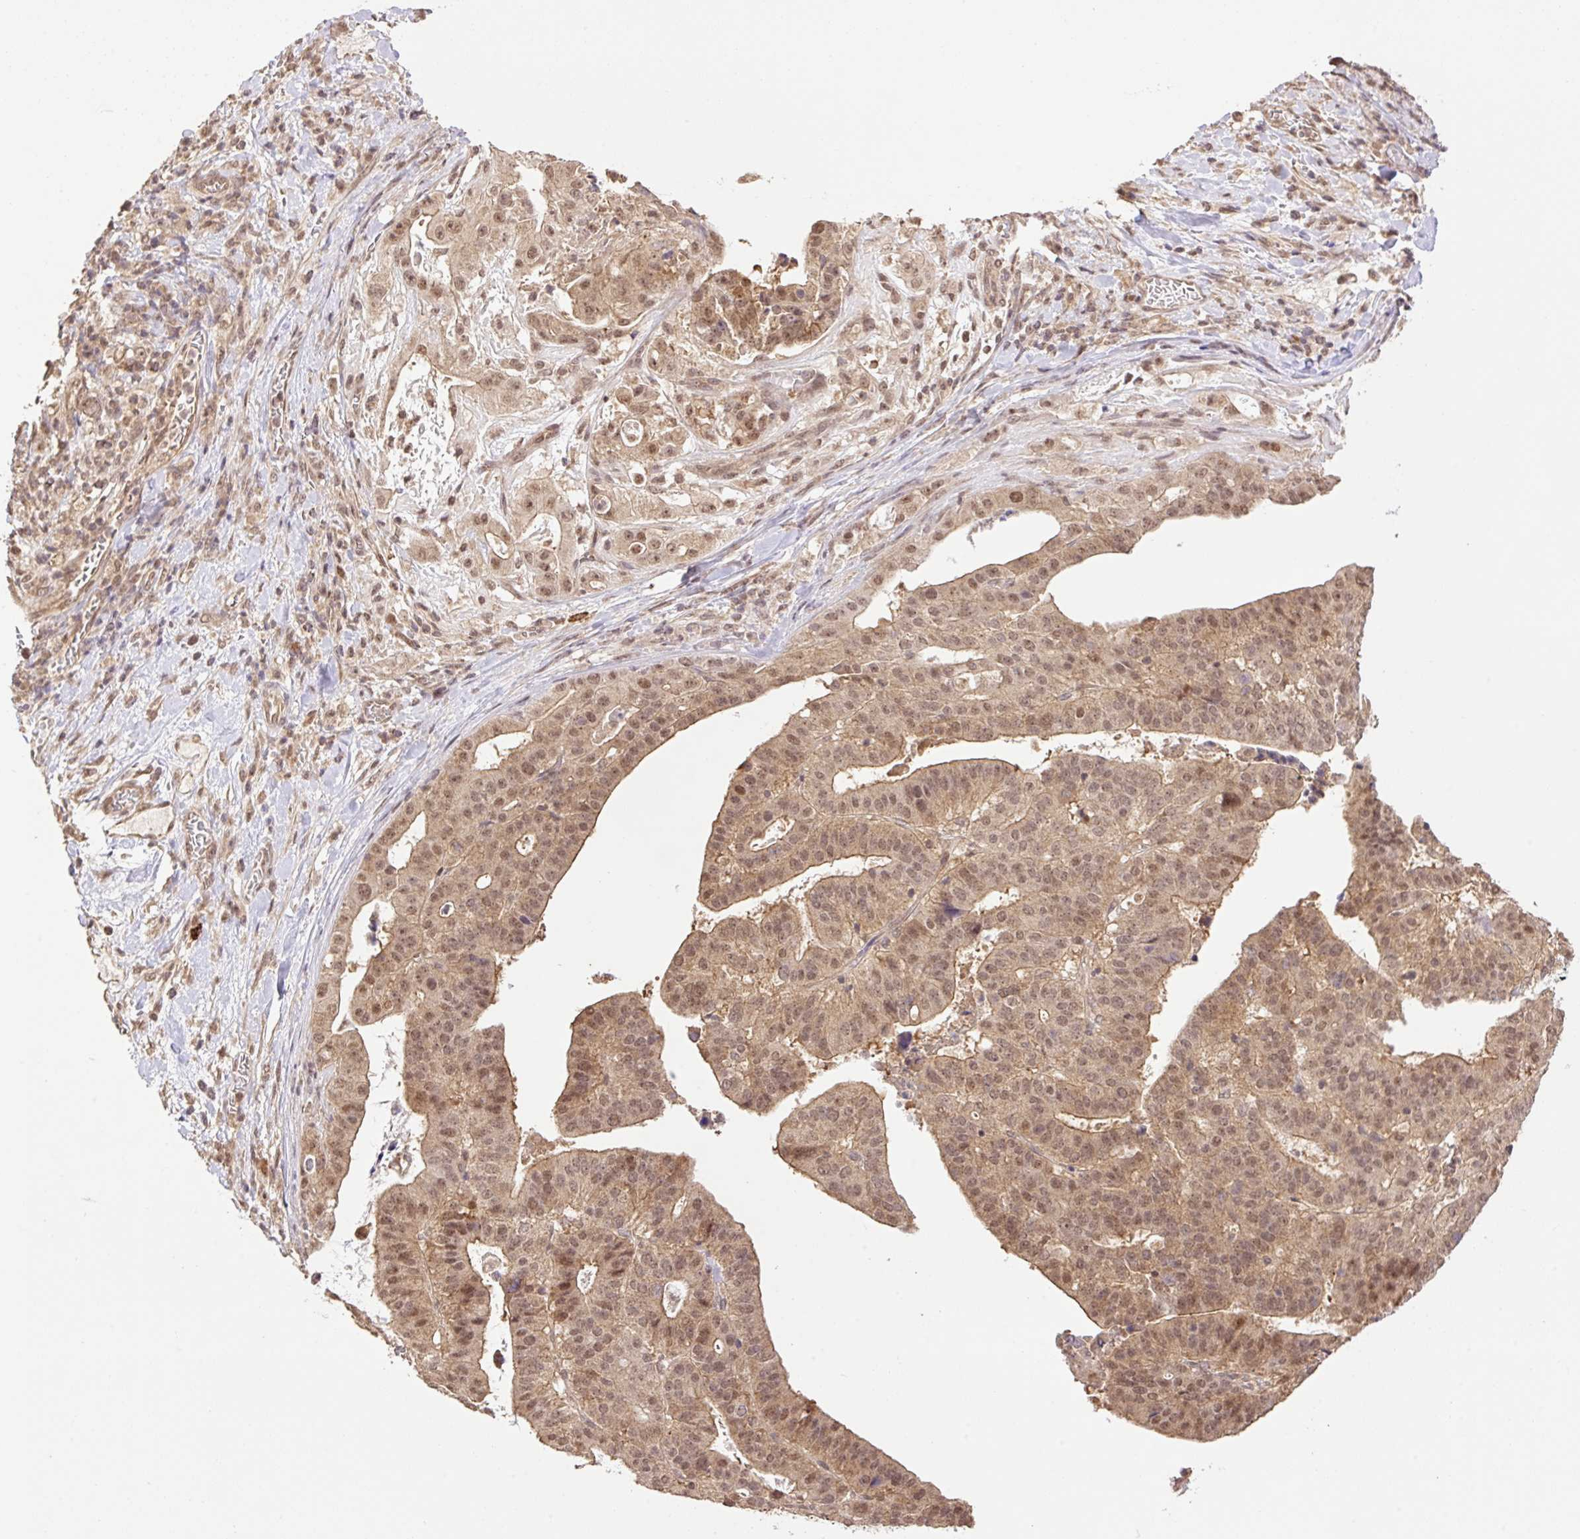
{"staining": {"intensity": "moderate", "quantity": ">75%", "location": "cytoplasmic/membranous,nuclear"}, "tissue": "stomach cancer", "cell_type": "Tumor cells", "image_type": "cancer", "snomed": [{"axis": "morphology", "description": "Adenocarcinoma, NOS"}, {"axis": "topography", "description": "Stomach"}], "caption": "Tumor cells show medium levels of moderate cytoplasmic/membranous and nuclear staining in approximately >75% of cells in human stomach adenocarcinoma. The staining is performed using DAB (3,3'-diaminobenzidine) brown chromogen to label protein expression. The nuclei are counter-stained blue using hematoxylin.", "gene": "VPS25", "patient": {"sex": "male", "age": 48}}